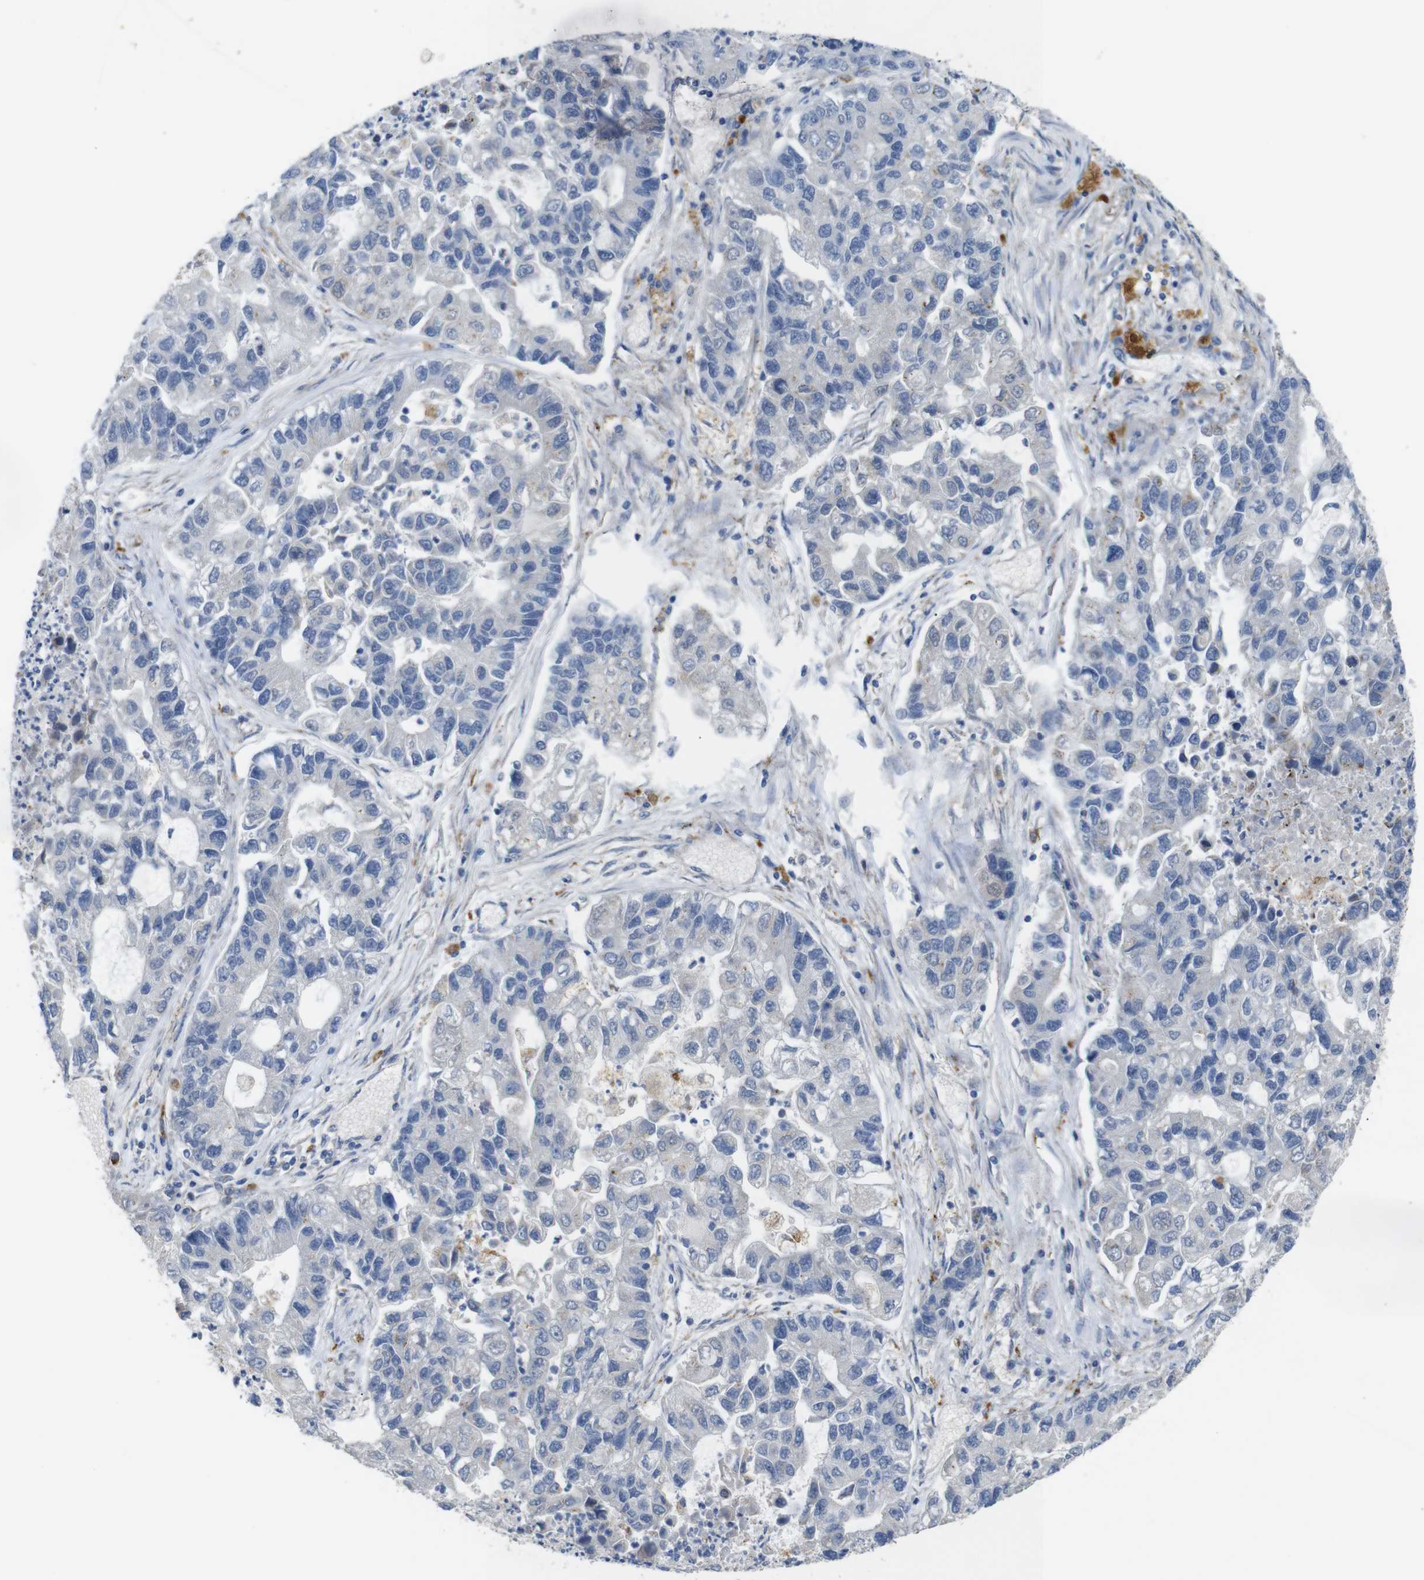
{"staining": {"intensity": "negative", "quantity": "none", "location": "none"}, "tissue": "lung cancer", "cell_type": "Tumor cells", "image_type": "cancer", "snomed": [{"axis": "morphology", "description": "Adenocarcinoma, NOS"}, {"axis": "topography", "description": "Lung"}], "caption": "This is an immunohistochemistry micrograph of human lung cancer (adenocarcinoma). There is no positivity in tumor cells.", "gene": "NHLRC3", "patient": {"sex": "female", "age": 51}}